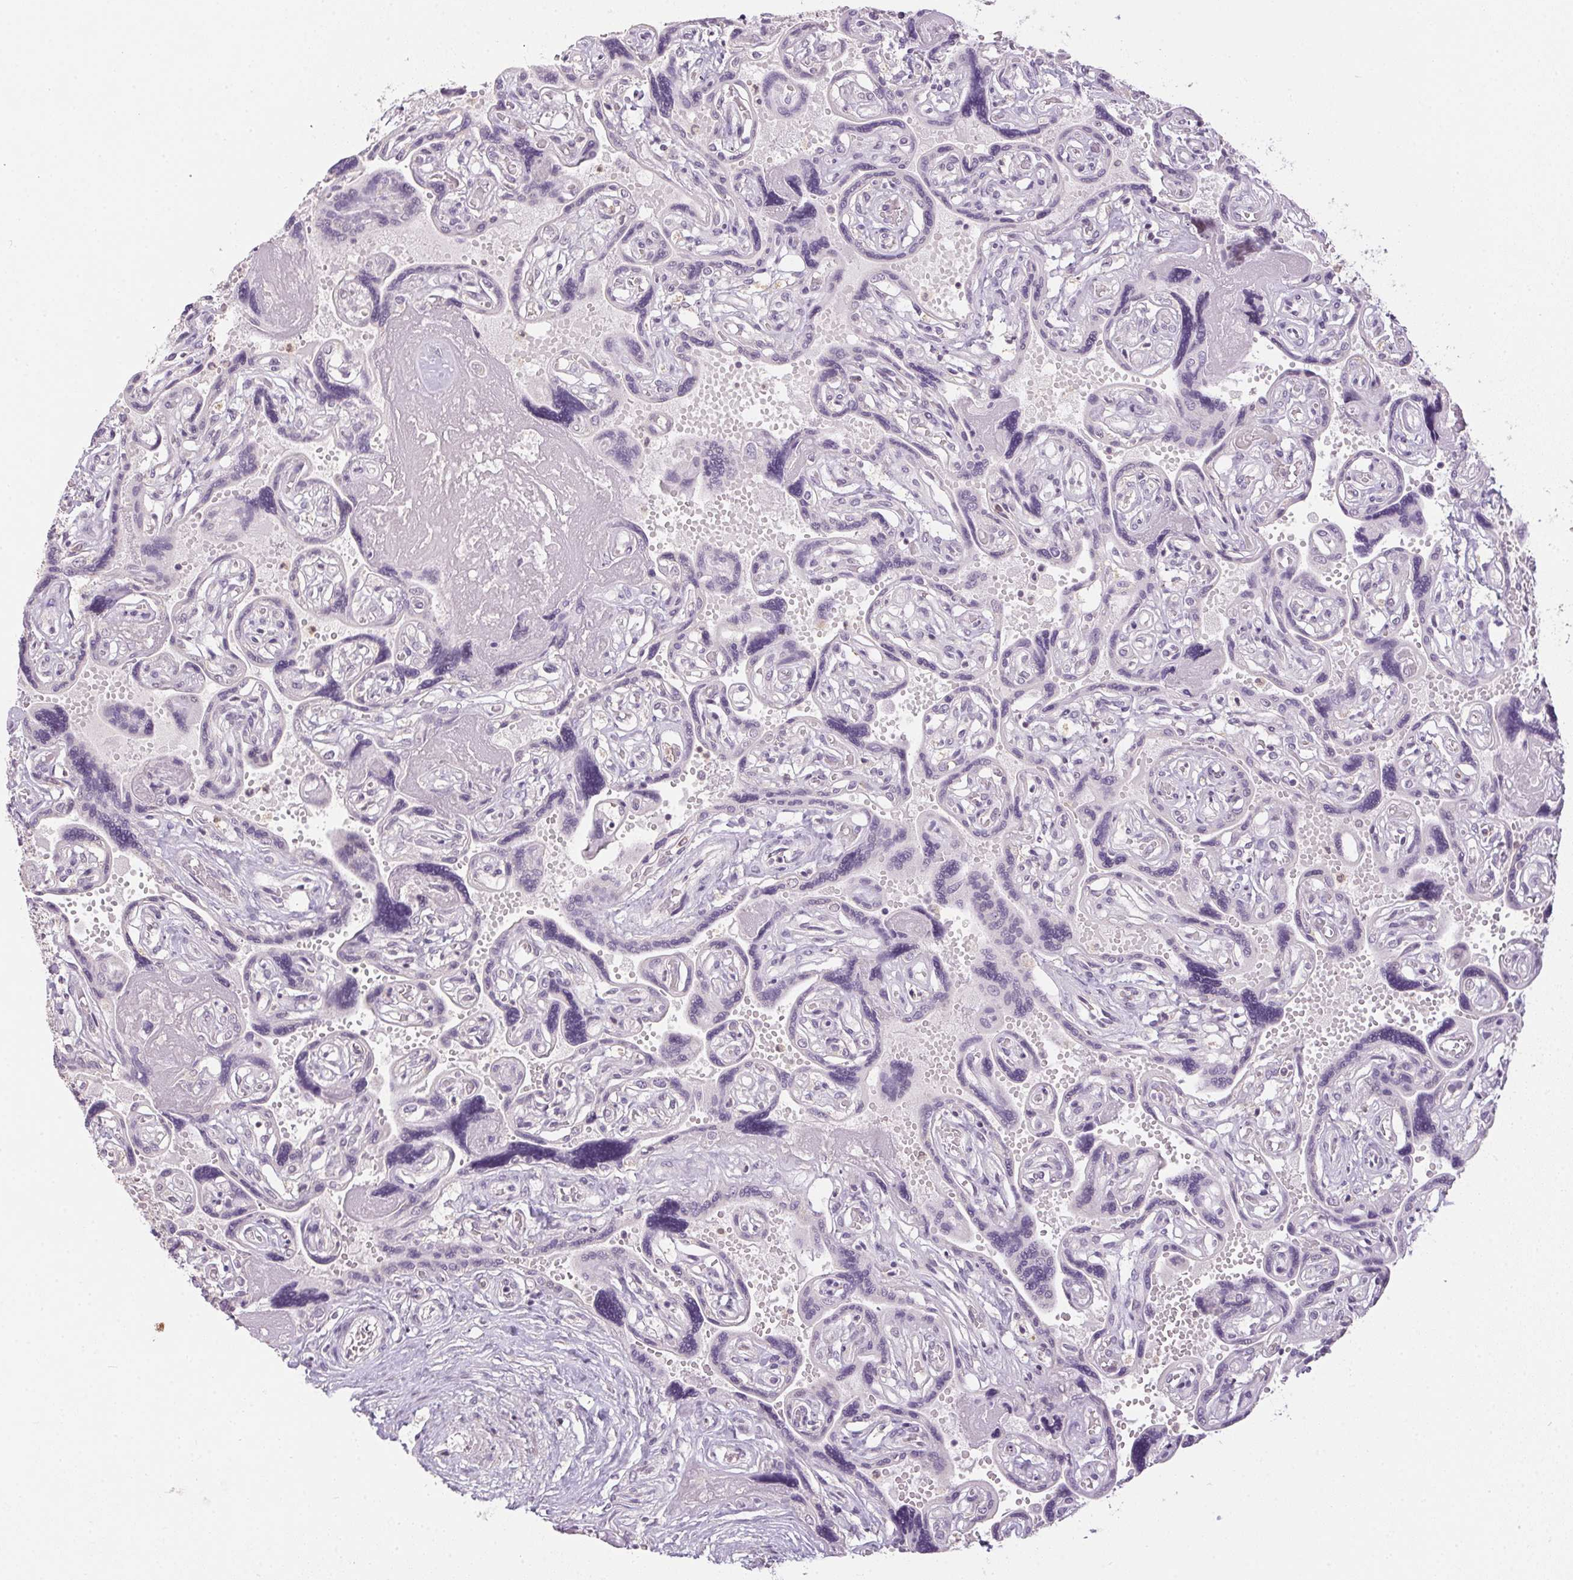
{"staining": {"intensity": "negative", "quantity": "none", "location": "none"}, "tissue": "placenta", "cell_type": "Decidual cells", "image_type": "normal", "snomed": [{"axis": "morphology", "description": "Normal tissue, NOS"}, {"axis": "topography", "description": "Placenta"}], "caption": "This is an IHC histopathology image of normal human placenta. There is no positivity in decidual cells.", "gene": "SPACA9", "patient": {"sex": "female", "age": 32}}